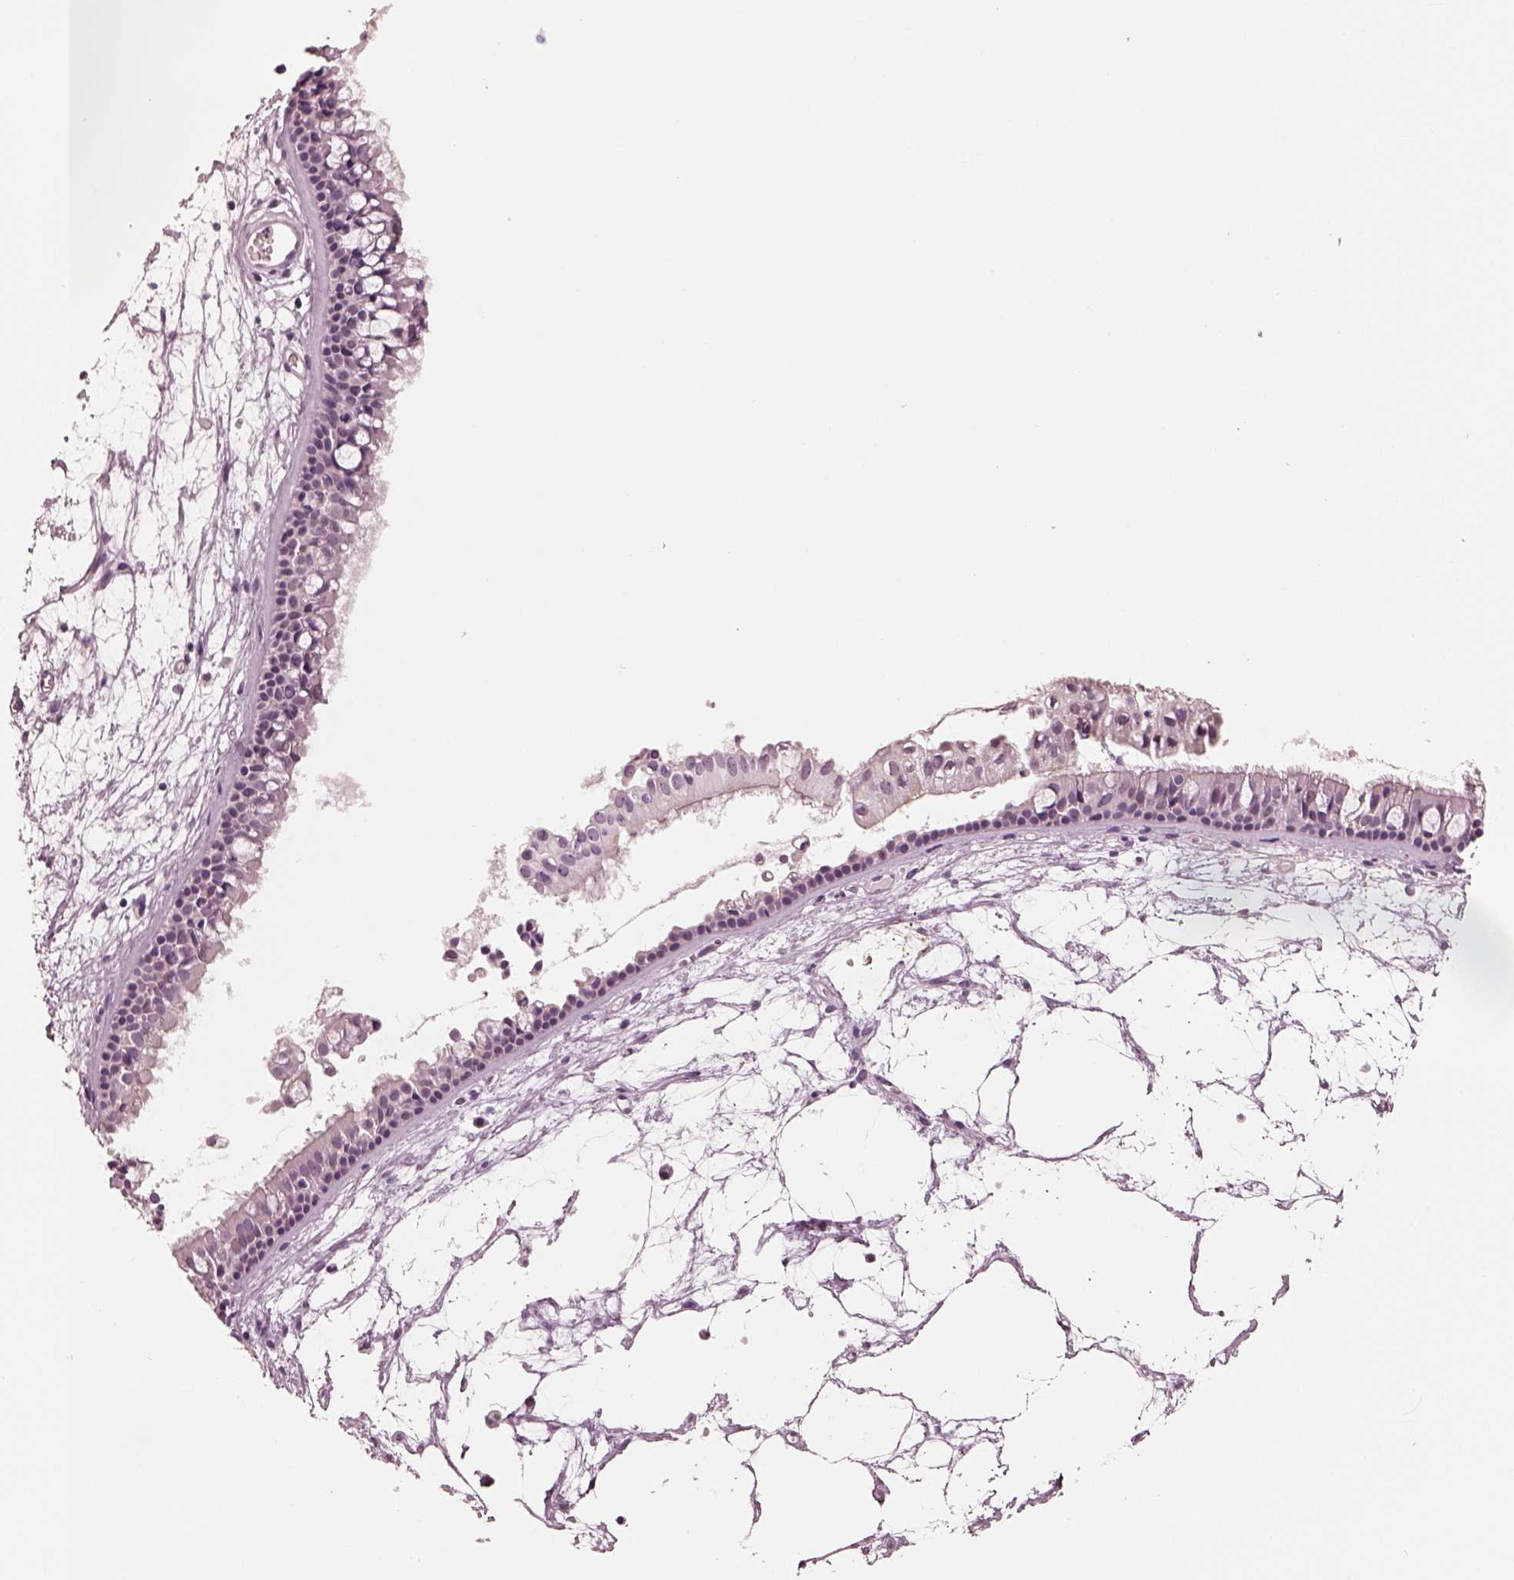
{"staining": {"intensity": "weak", "quantity": "25%-75%", "location": "cytoplasmic/membranous"}, "tissue": "nasopharynx", "cell_type": "Respiratory epithelial cells", "image_type": "normal", "snomed": [{"axis": "morphology", "description": "Normal tissue, NOS"}, {"axis": "topography", "description": "Nasopharynx"}], "caption": "A photomicrograph showing weak cytoplasmic/membranous staining in approximately 25%-75% of respiratory epithelial cells in normal nasopharynx, as visualized by brown immunohistochemical staining.", "gene": "ELSPBP1", "patient": {"sex": "female", "age": 68}}